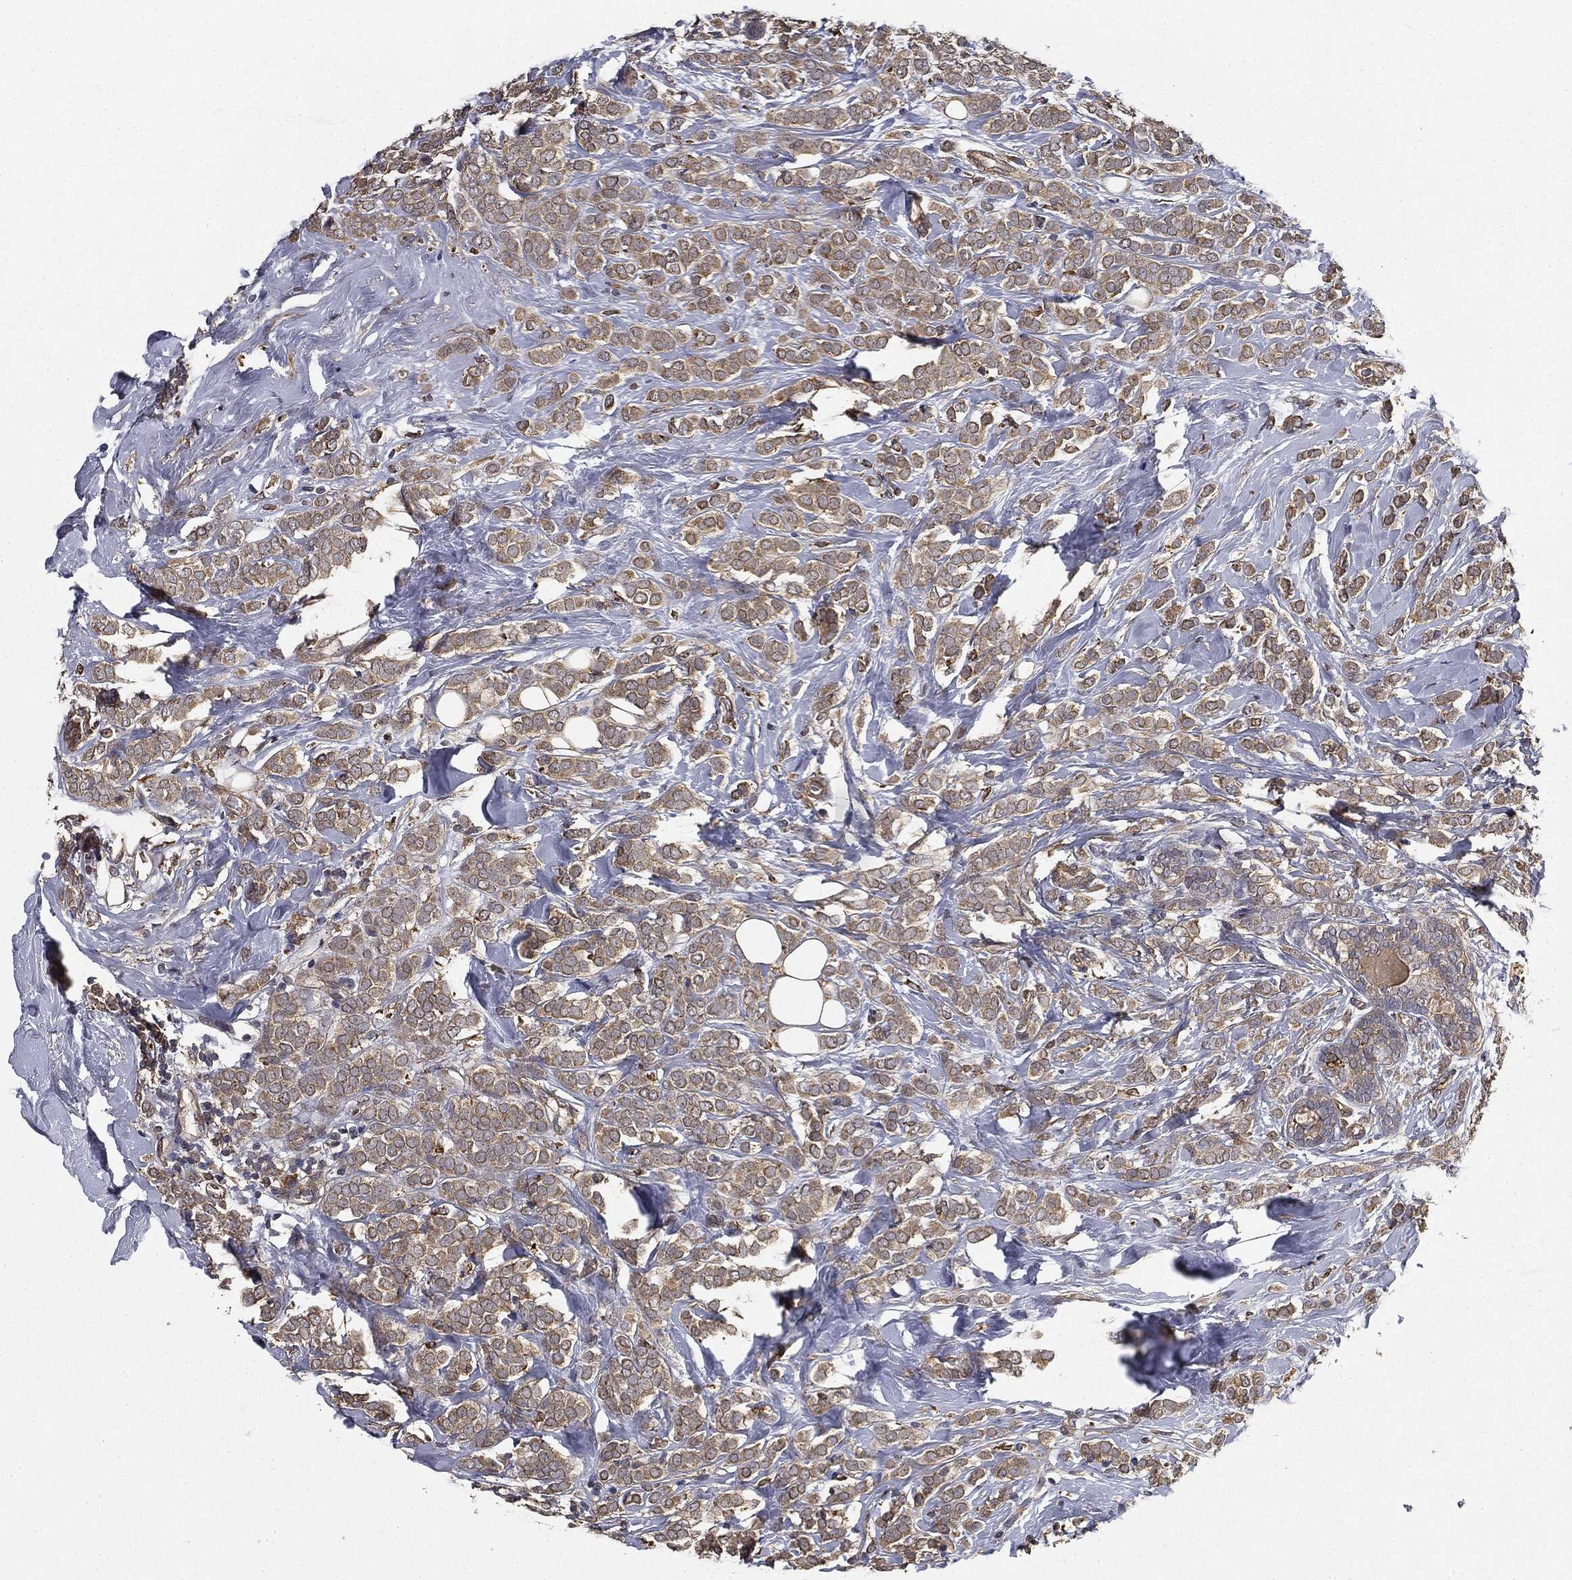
{"staining": {"intensity": "weak", "quantity": ">75%", "location": "cytoplasmic/membranous"}, "tissue": "breast cancer", "cell_type": "Tumor cells", "image_type": "cancer", "snomed": [{"axis": "morphology", "description": "Lobular carcinoma"}, {"axis": "topography", "description": "Breast"}], "caption": "Weak cytoplasmic/membranous protein positivity is seen in approximately >75% of tumor cells in breast cancer.", "gene": "MIER2", "patient": {"sex": "female", "age": 49}}